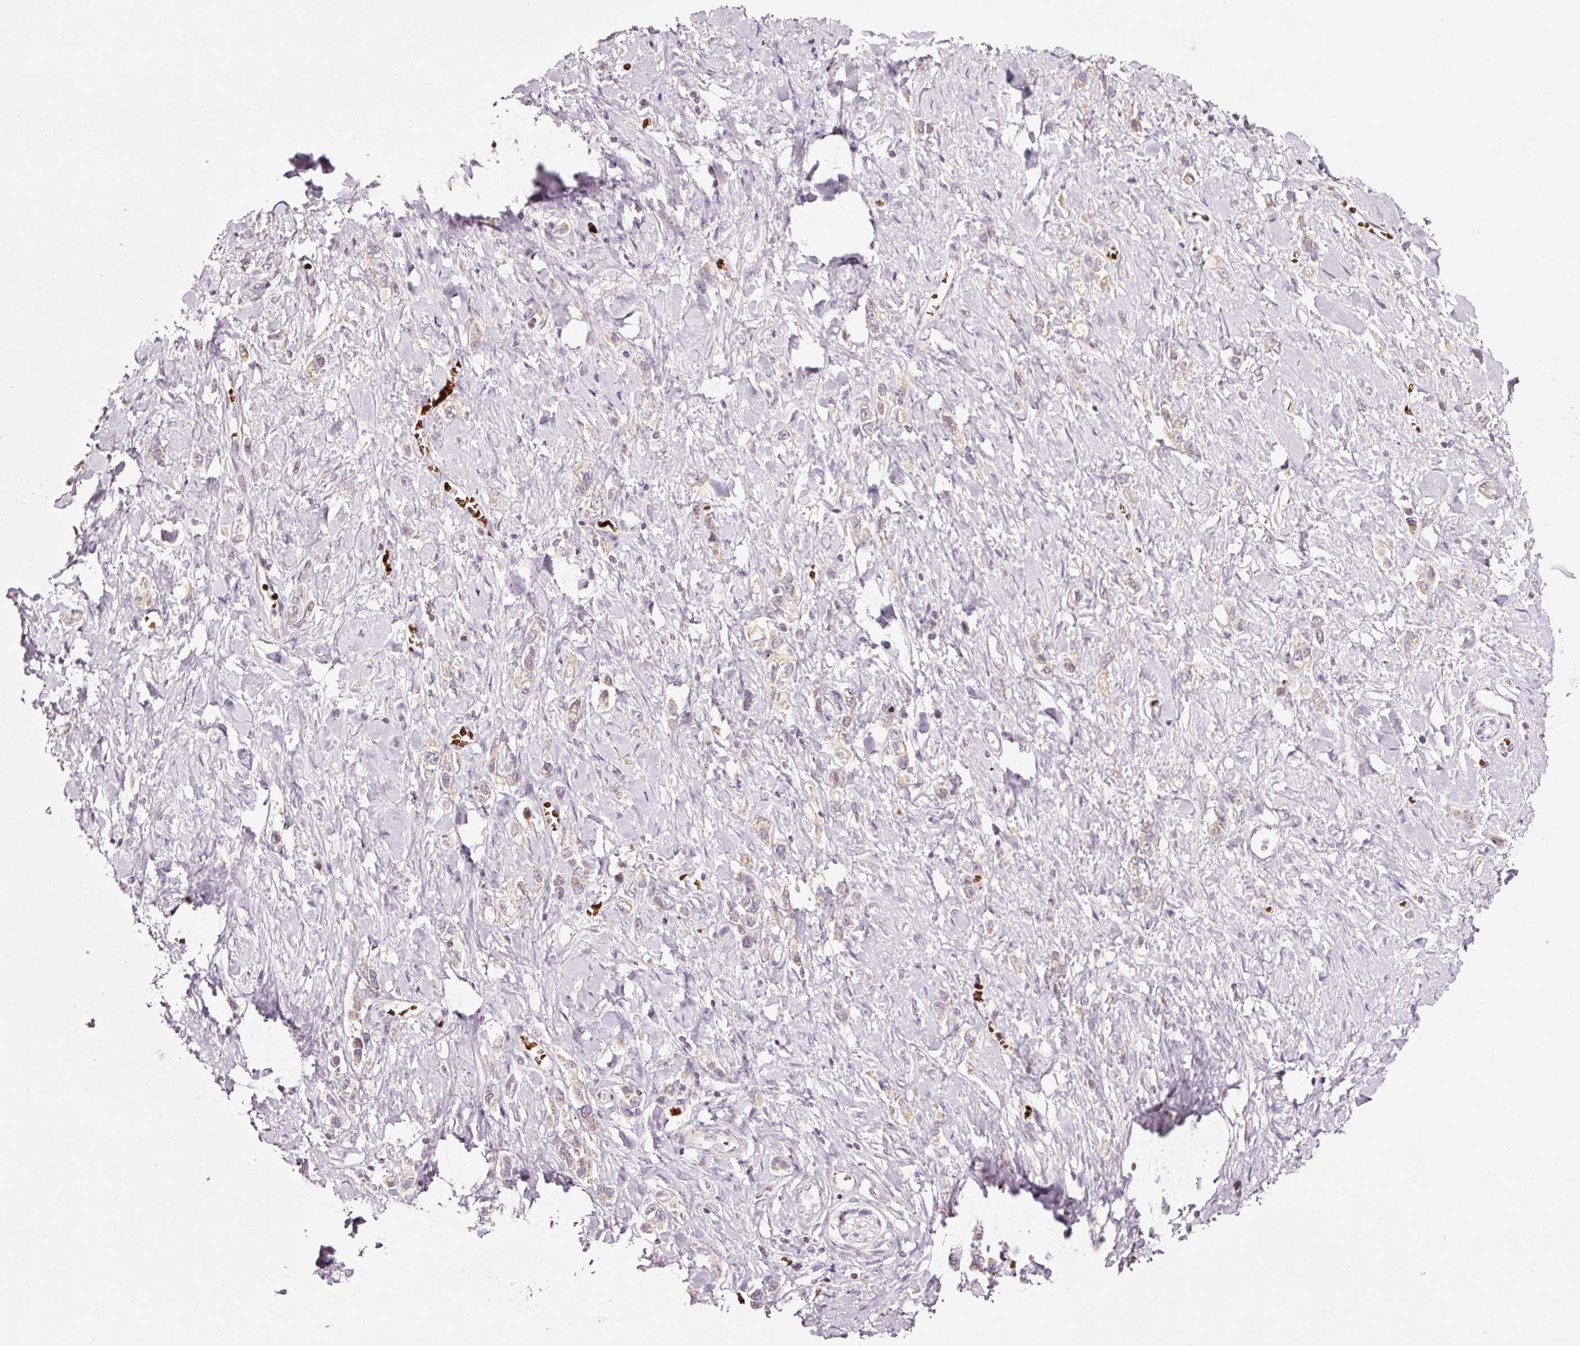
{"staining": {"intensity": "weak", "quantity": "<25%", "location": "cytoplasmic/membranous"}, "tissue": "stomach cancer", "cell_type": "Tumor cells", "image_type": "cancer", "snomed": [{"axis": "morphology", "description": "Normal tissue, NOS"}, {"axis": "morphology", "description": "Adenocarcinoma, NOS"}, {"axis": "topography", "description": "Stomach, upper"}, {"axis": "topography", "description": "Stomach"}], "caption": "This is an immunohistochemistry (IHC) micrograph of human adenocarcinoma (stomach). There is no expression in tumor cells.", "gene": "LDHAL6B", "patient": {"sex": "female", "age": 65}}